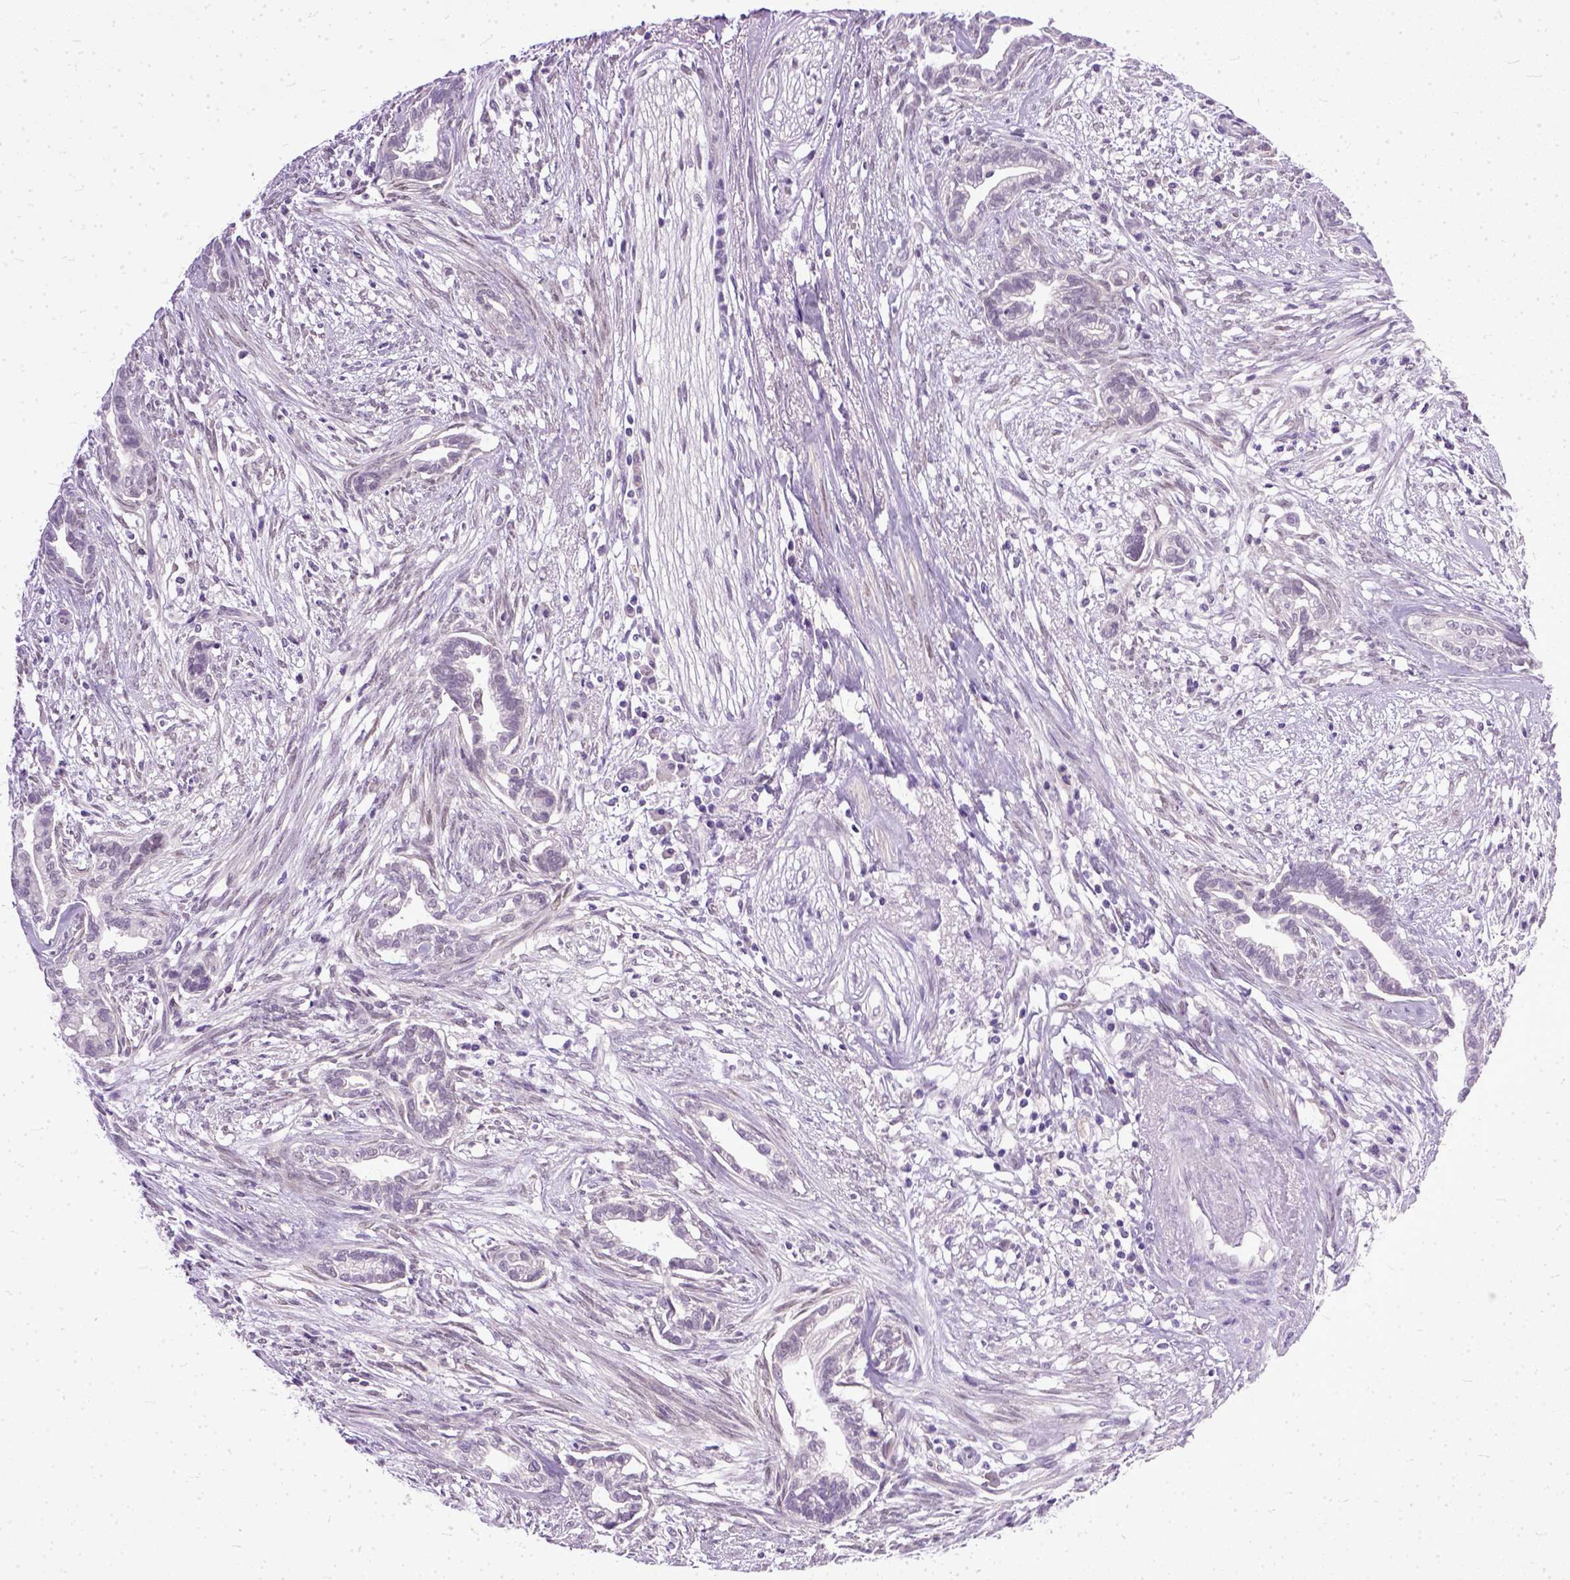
{"staining": {"intensity": "negative", "quantity": "none", "location": "none"}, "tissue": "cervical cancer", "cell_type": "Tumor cells", "image_type": "cancer", "snomed": [{"axis": "morphology", "description": "Adenocarcinoma, NOS"}, {"axis": "topography", "description": "Cervix"}], "caption": "Protein analysis of cervical cancer shows no significant expression in tumor cells. (DAB (3,3'-diaminobenzidine) immunohistochemistry with hematoxylin counter stain).", "gene": "TCEAL7", "patient": {"sex": "female", "age": 62}}